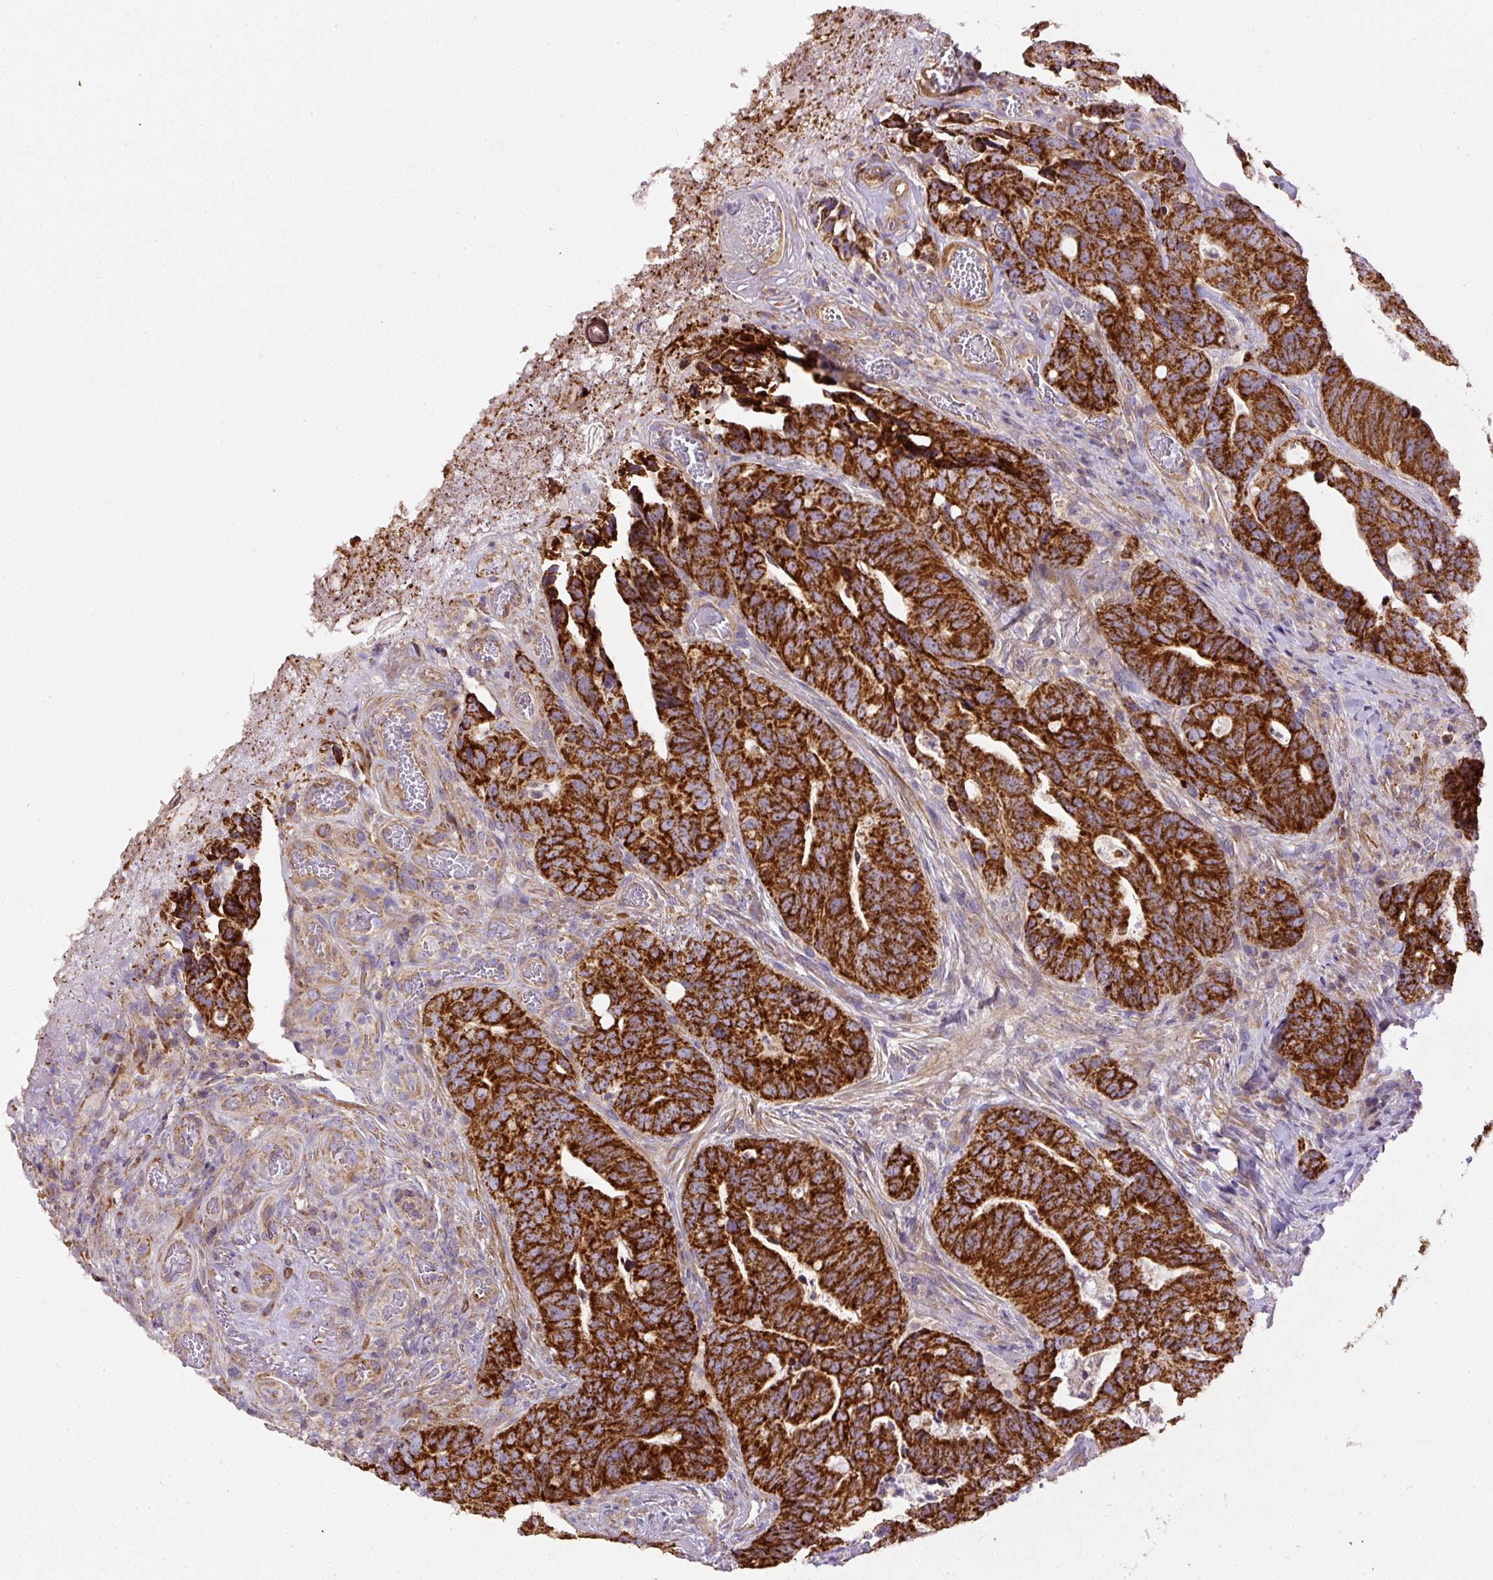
{"staining": {"intensity": "strong", "quantity": ">75%", "location": "cytoplasmic/membranous"}, "tissue": "colorectal cancer", "cell_type": "Tumor cells", "image_type": "cancer", "snomed": [{"axis": "morphology", "description": "Adenocarcinoma, NOS"}, {"axis": "topography", "description": "Colon"}], "caption": "This is an image of IHC staining of colorectal cancer, which shows strong staining in the cytoplasmic/membranous of tumor cells.", "gene": "NDUFAF2", "patient": {"sex": "female", "age": 82}}